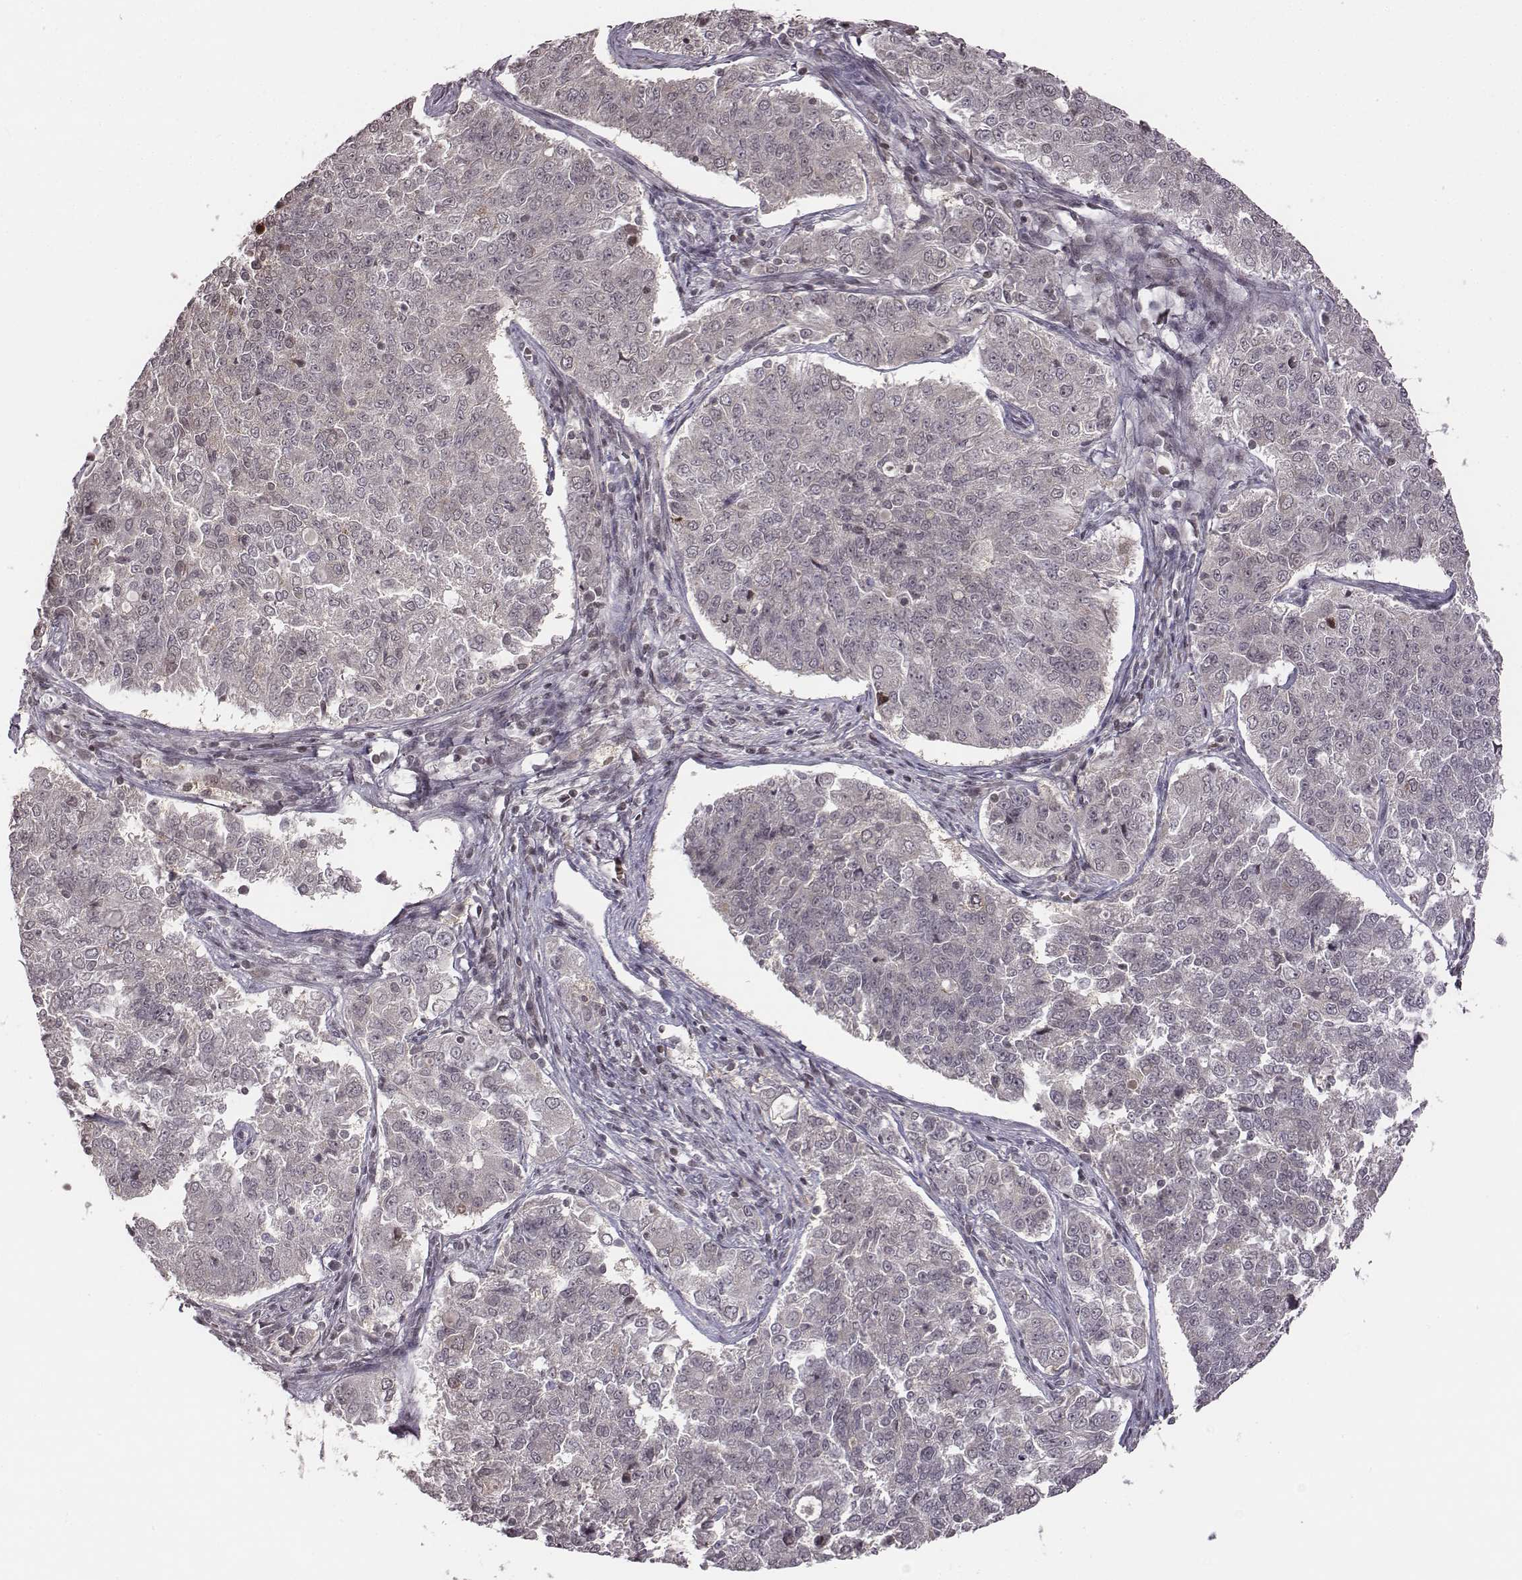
{"staining": {"intensity": "negative", "quantity": "none", "location": "none"}, "tissue": "endometrial cancer", "cell_type": "Tumor cells", "image_type": "cancer", "snomed": [{"axis": "morphology", "description": "Adenocarcinoma, NOS"}, {"axis": "topography", "description": "Endometrium"}], "caption": "Endometrial adenocarcinoma was stained to show a protein in brown. There is no significant expression in tumor cells.", "gene": "GRM4", "patient": {"sex": "female", "age": 43}}